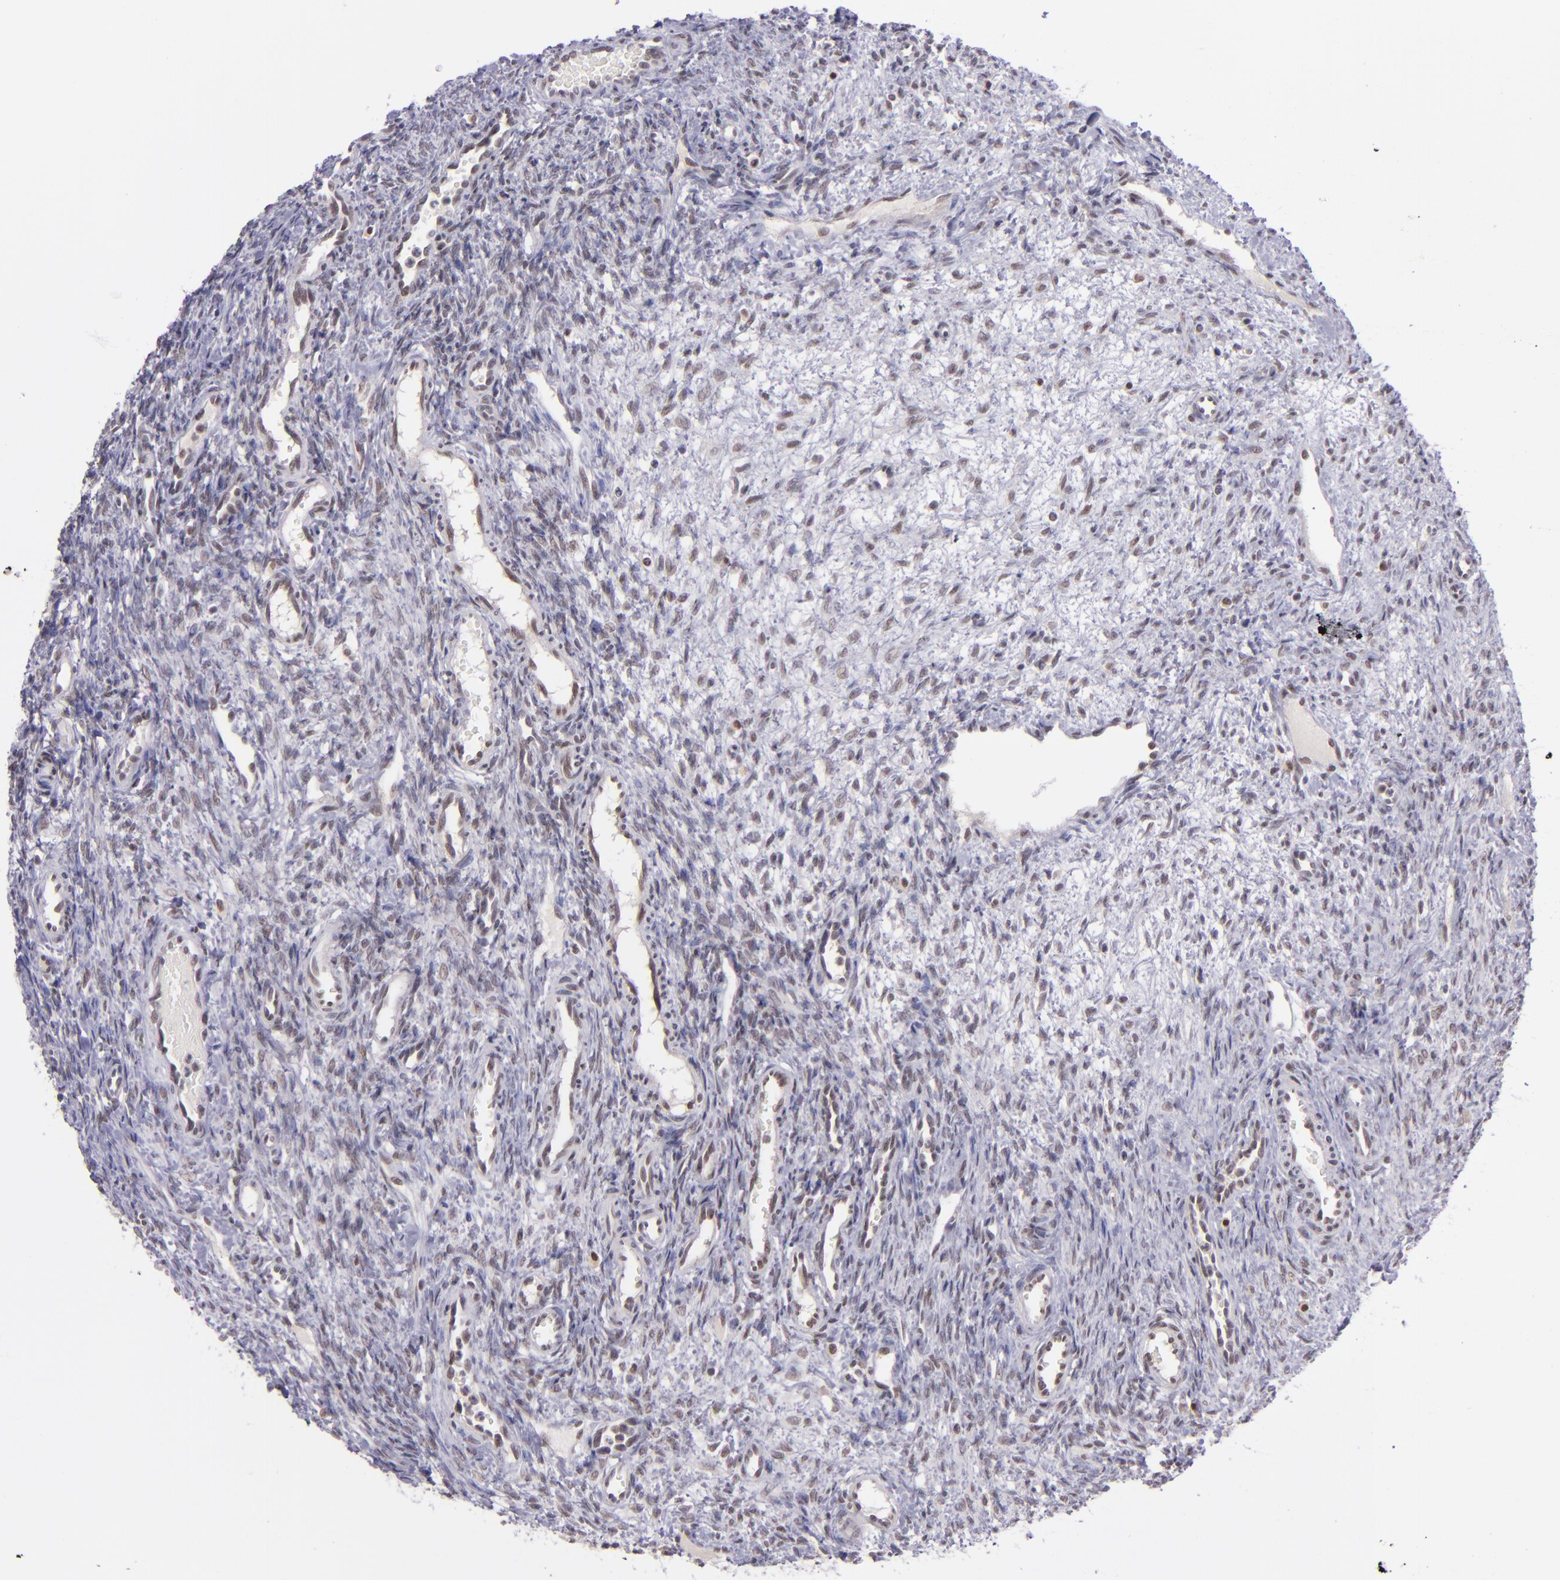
{"staining": {"intensity": "weak", "quantity": ">75%", "location": "nuclear"}, "tissue": "ovary", "cell_type": "Follicle cells", "image_type": "normal", "snomed": [{"axis": "morphology", "description": "Normal tissue, NOS"}, {"axis": "topography", "description": "Ovary"}], "caption": "A brown stain shows weak nuclear expression of a protein in follicle cells of unremarkable ovary. The staining was performed using DAB (3,3'-diaminobenzidine), with brown indicating positive protein expression. Nuclei are stained blue with hematoxylin.", "gene": "BAG1", "patient": {"sex": "female", "age": 33}}